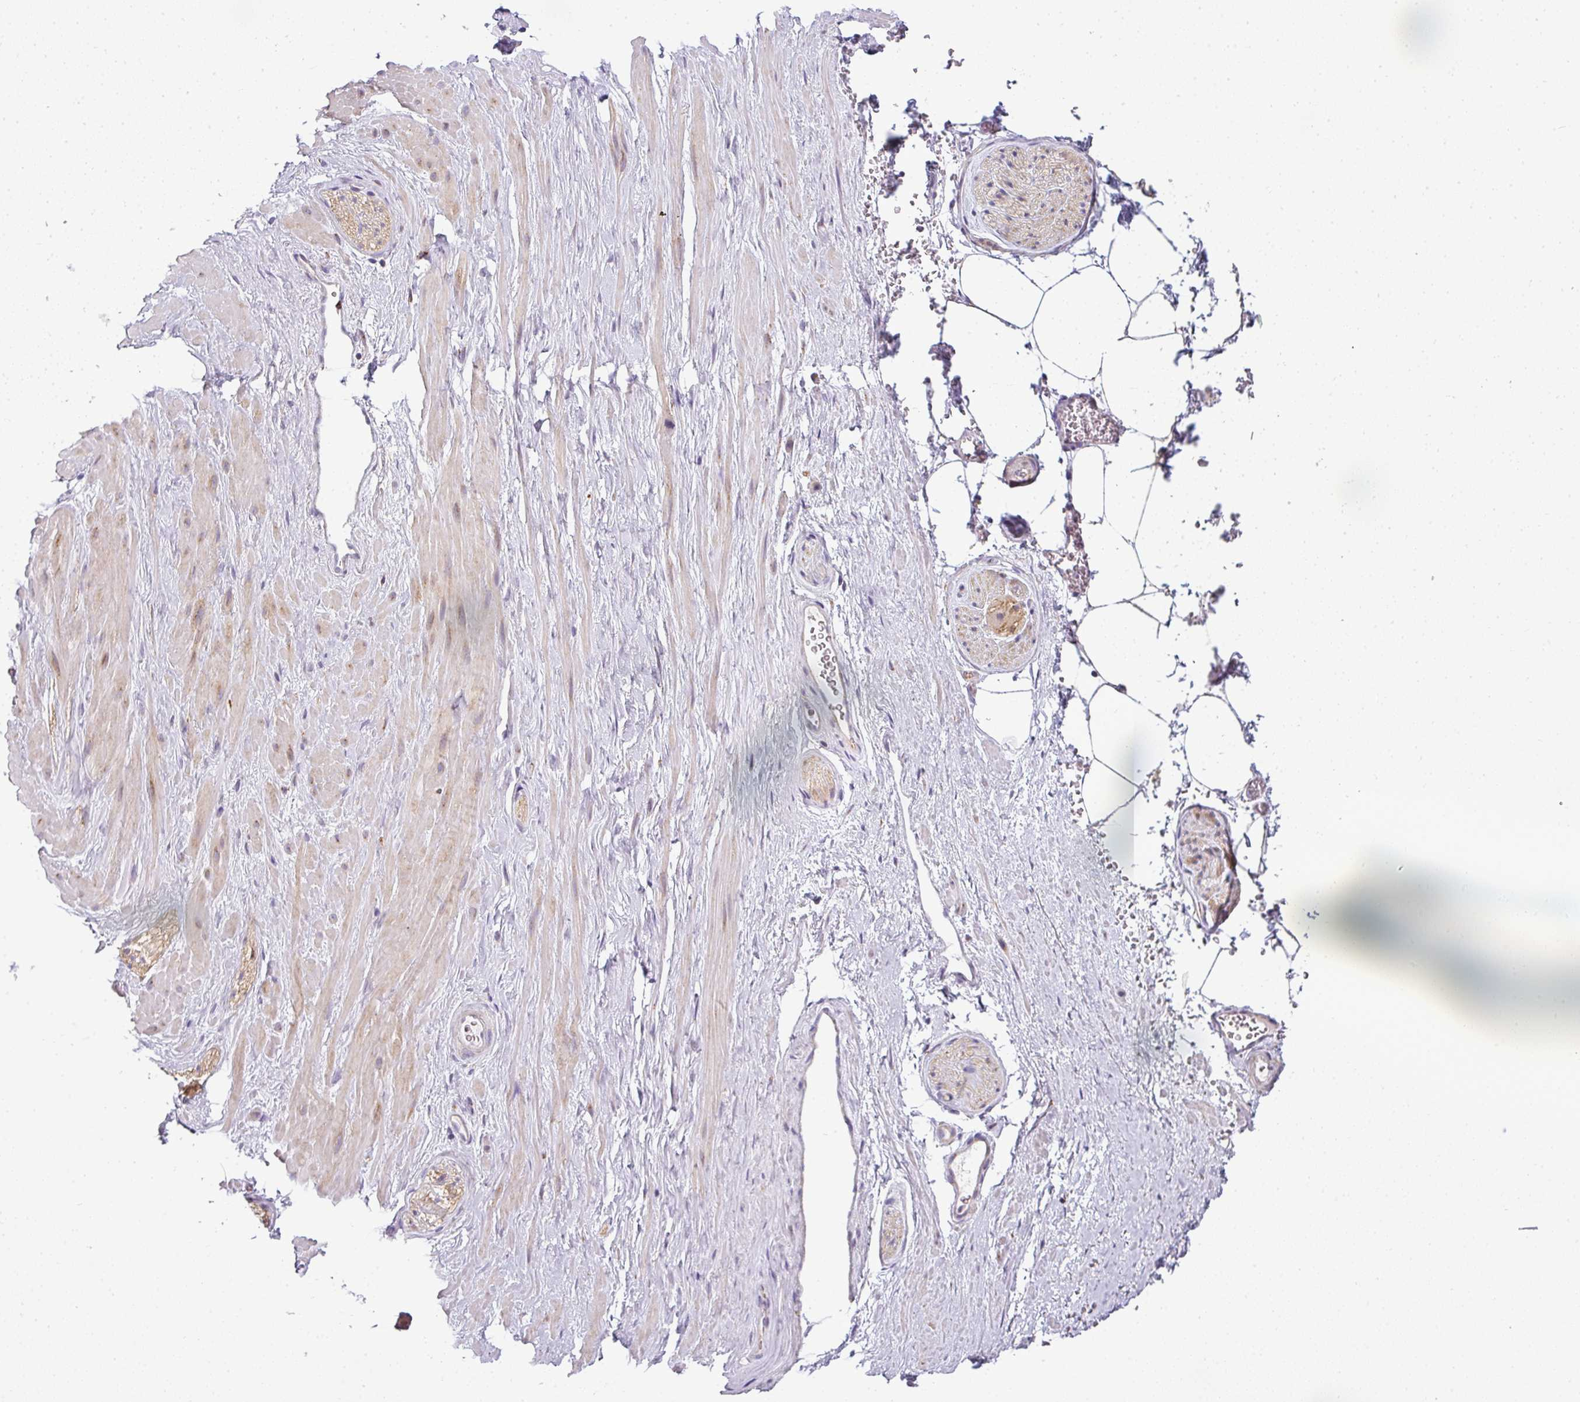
{"staining": {"intensity": "negative", "quantity": "none", "location": "none"}, "tissue": "adipose tissue", "cell_type": "Adipocytes", "image_type": "normal", "snomed": [{"axis": "morphology", "description": "Normal tissue, NOS"}, {"axis": "topography", "description": "Prostate"}, {"axis": "topography", "description": "Peripheral nerve tissue"}], "caption": "This is a micrograph of immunohistochemistry staining of benign adipose tissue, which shows no expression in adipocytes.", "gene": "ANKRD18A", "patient": {"sex": "male", "age": 61}}